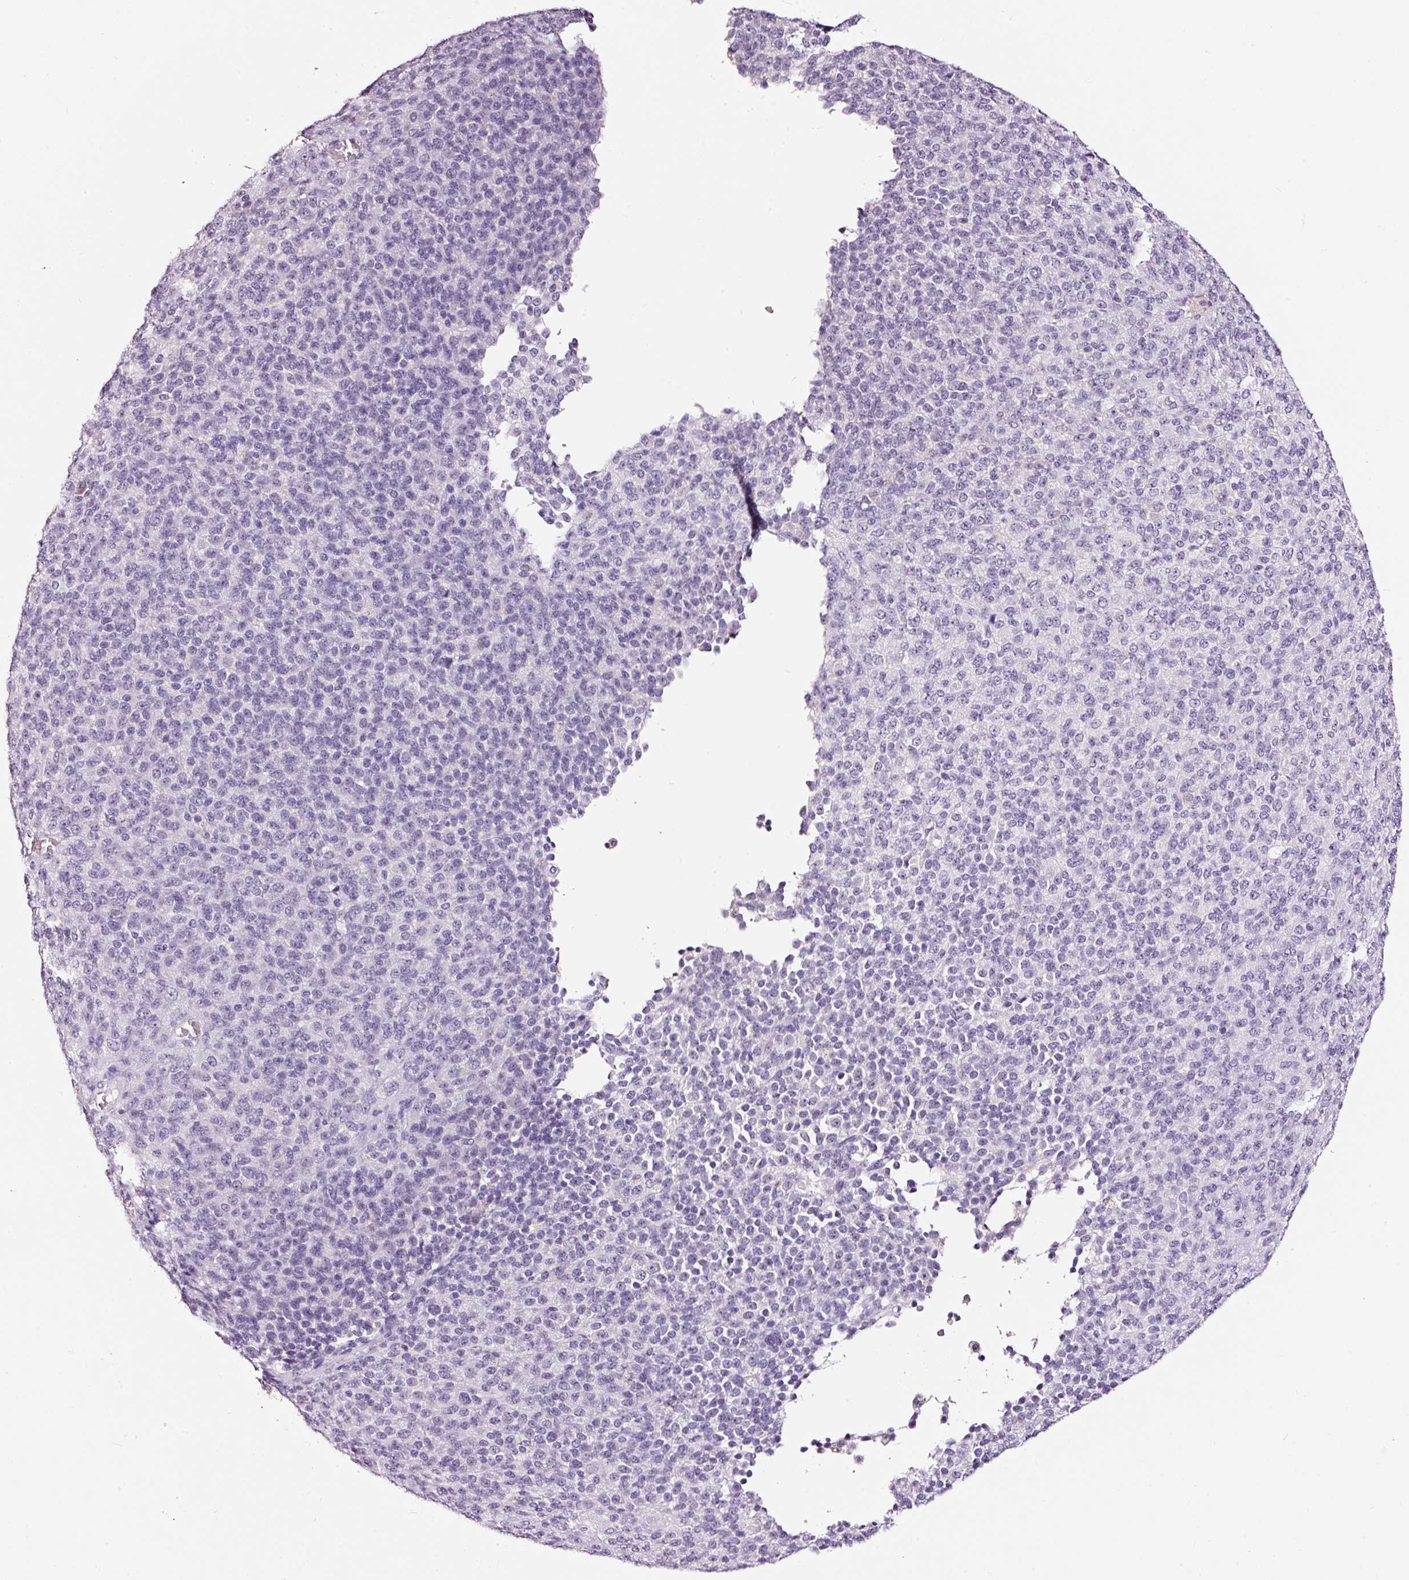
{"staining": {"intensity": "negative", "quantity": "none", "location": "none"}, "tissue": "melanoma", "cell_type": "Tumor cells", "image_type": "cancer", "snomed": [{"axis": "morphology", "description": "Malignant melanoma, Metastatic site"}, {"axis": "topography", "description": "Brain"}], "caption": "Tumor cells are negative for brown protein staining in melanoma.", "gene": "LAMP3", "patient": {"sex": "female", "age": 56}}